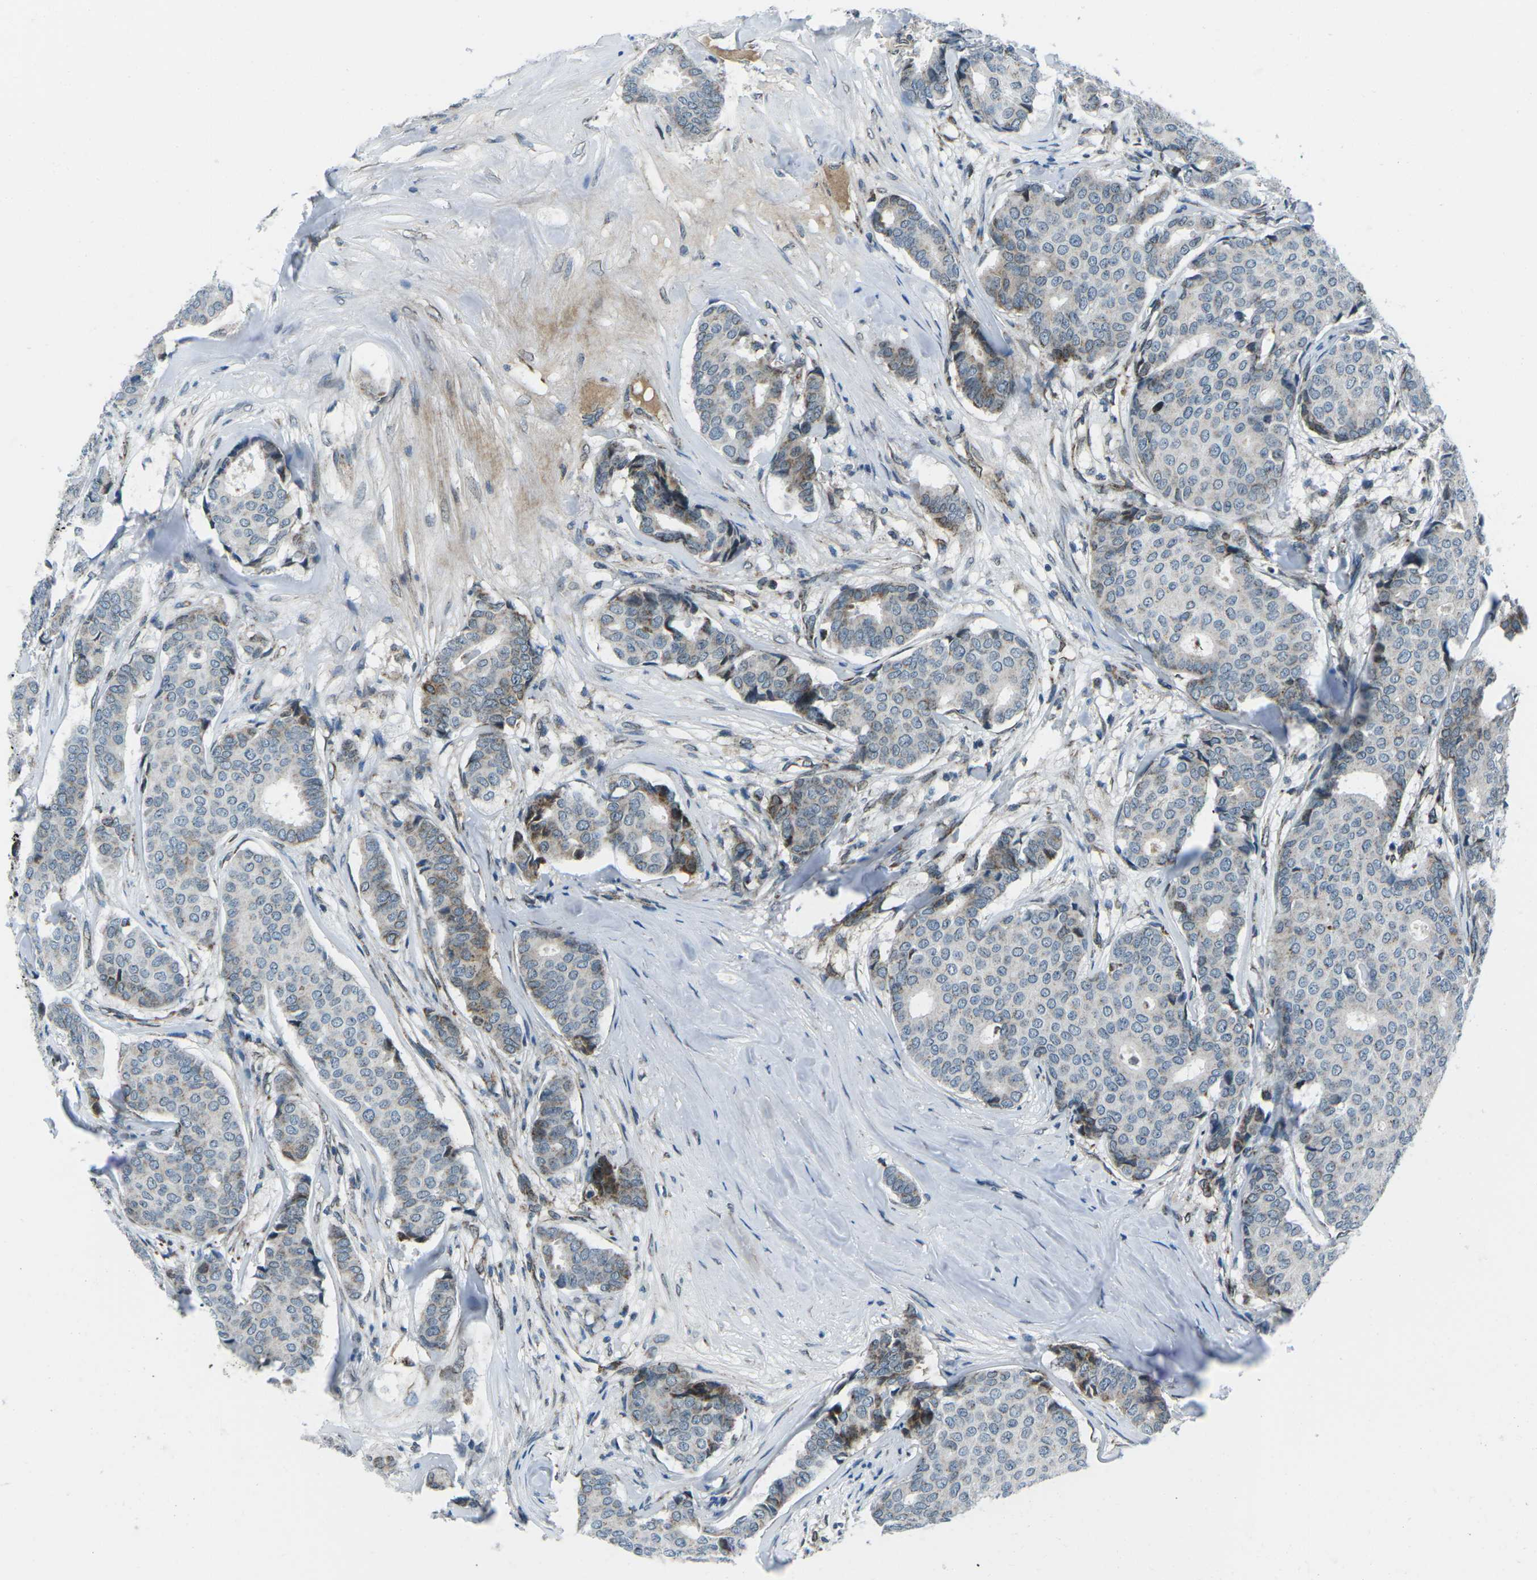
{"staining": {"intensity": "moderate", "quantity": "<25%", "location": "cytoplasmic/membranous"}, "tissue": "breast cancer", "cell_type": "Tumor cells", "image_type": "cancer", "snomed": [{"axis": "morphology", "description": "Duct carcinoma"}, {"axis": "topography", "description": "Breast"}], "caption": "The image exhibits immunohistochemical staining of breast cancer (intraductal carcinoma). There is moderate cytoplasmic/membranous expression is identified in about <25% of tumor cells. (Brightfield microscopy of DAB IHC at high magnification).", "gene": "RFESD", "patient": {"sex": "female", "age": 75}}